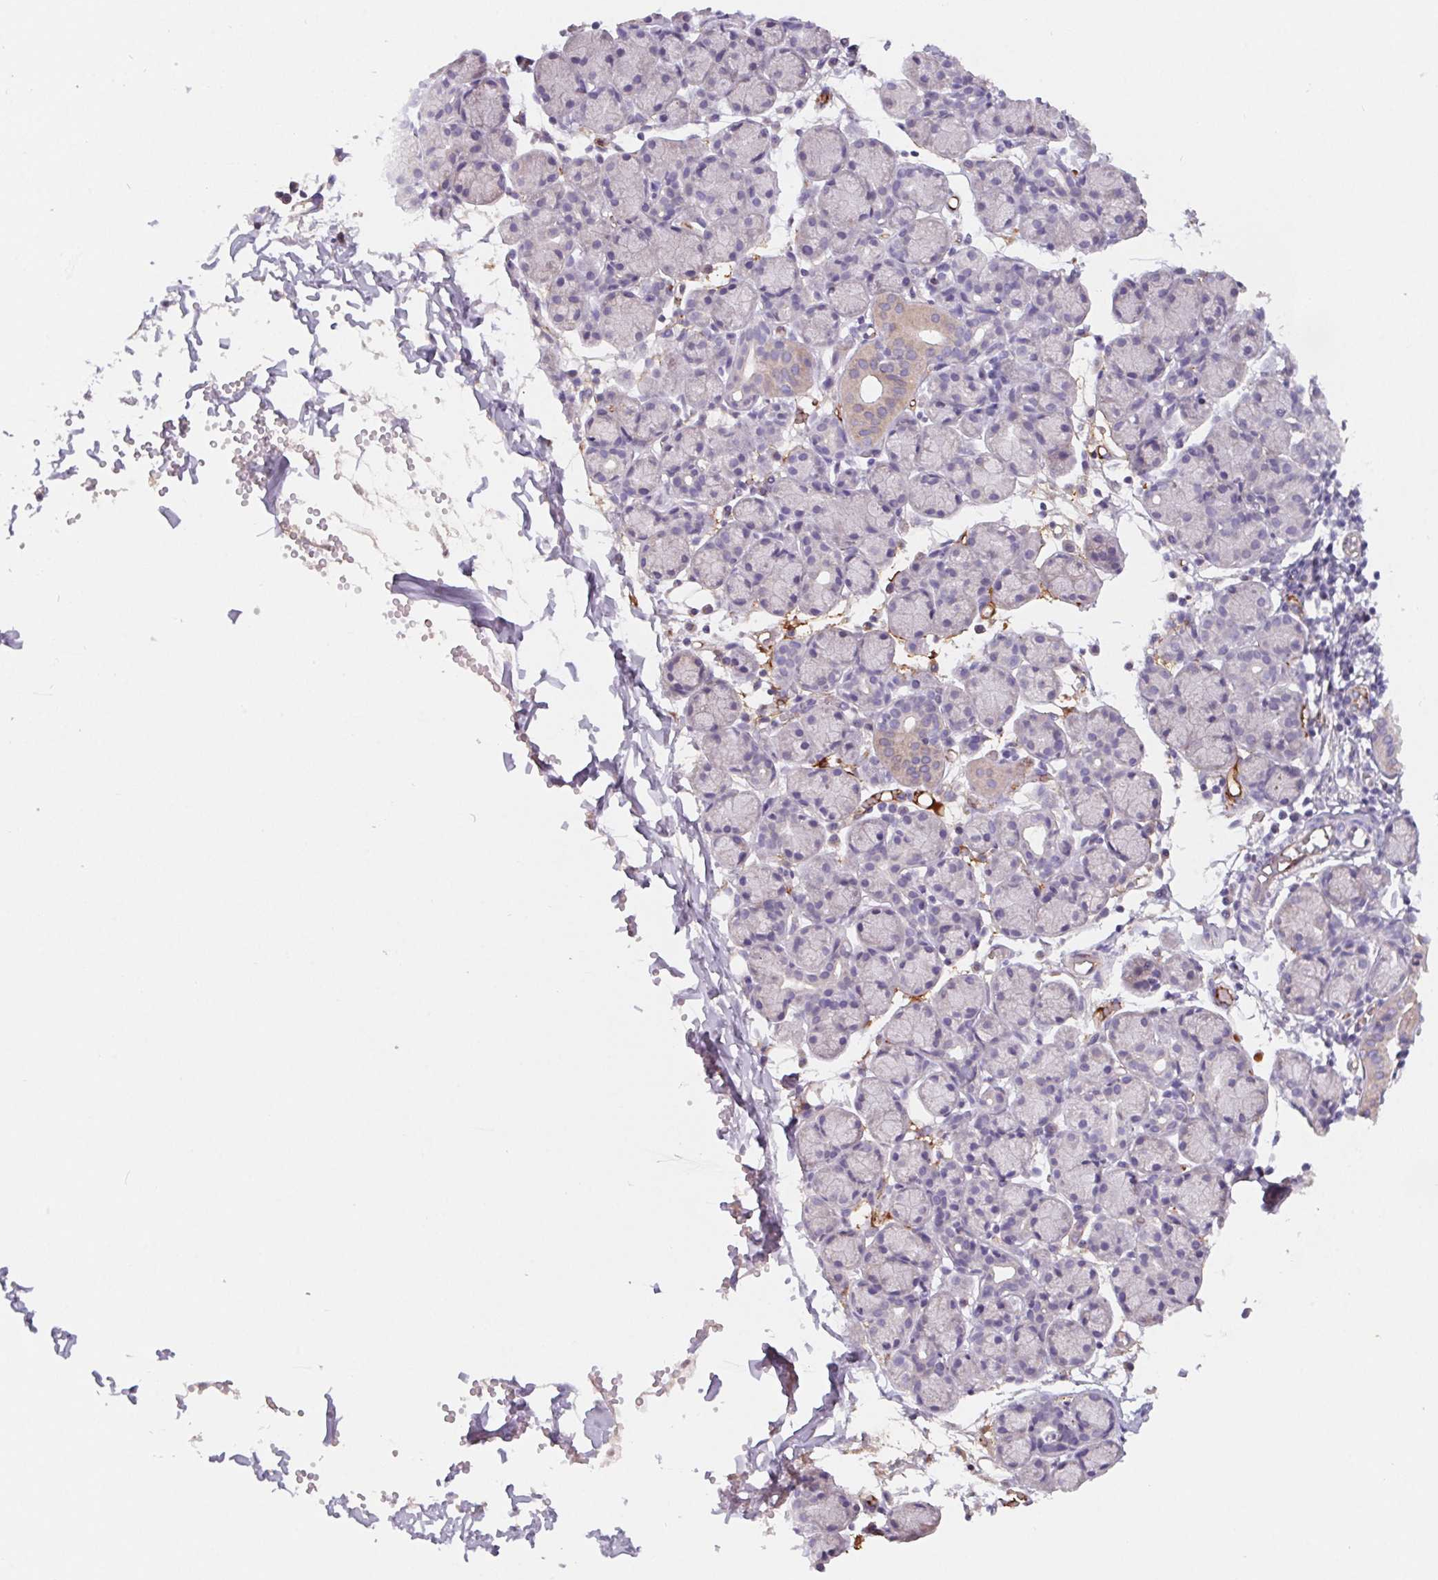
{"staining": {"intensity": "weak", "quantity": "<25%", "location": "cytoplasmic/membranous"}, "tissue": "salivary gland", "cell_type": "Glandular cells", "image_type": "normal", "snomed": [{"axis": "morphology", "description": "Normal tissue, NOS"}, {"axis": "morphology", "description": "Inflammation, NOS"}, {"axis": "topography", "description": "Lymph node"}, {"axis": "topography", "description": "Salivary gland"}], "caption": "IHC photomicrograph of benign salivary gland: salivary gland stained with DAB (3,3'-diaminobenzidine) displays no significant protein staining in glandular cells. The staining was performed using DAB to visualize the protein expression in brown, while the nuclei were stained in blue with hematoxylin (Magnification: 20x).", "gene": "LPA", "patient": {"sex": "male", "age": 3}}